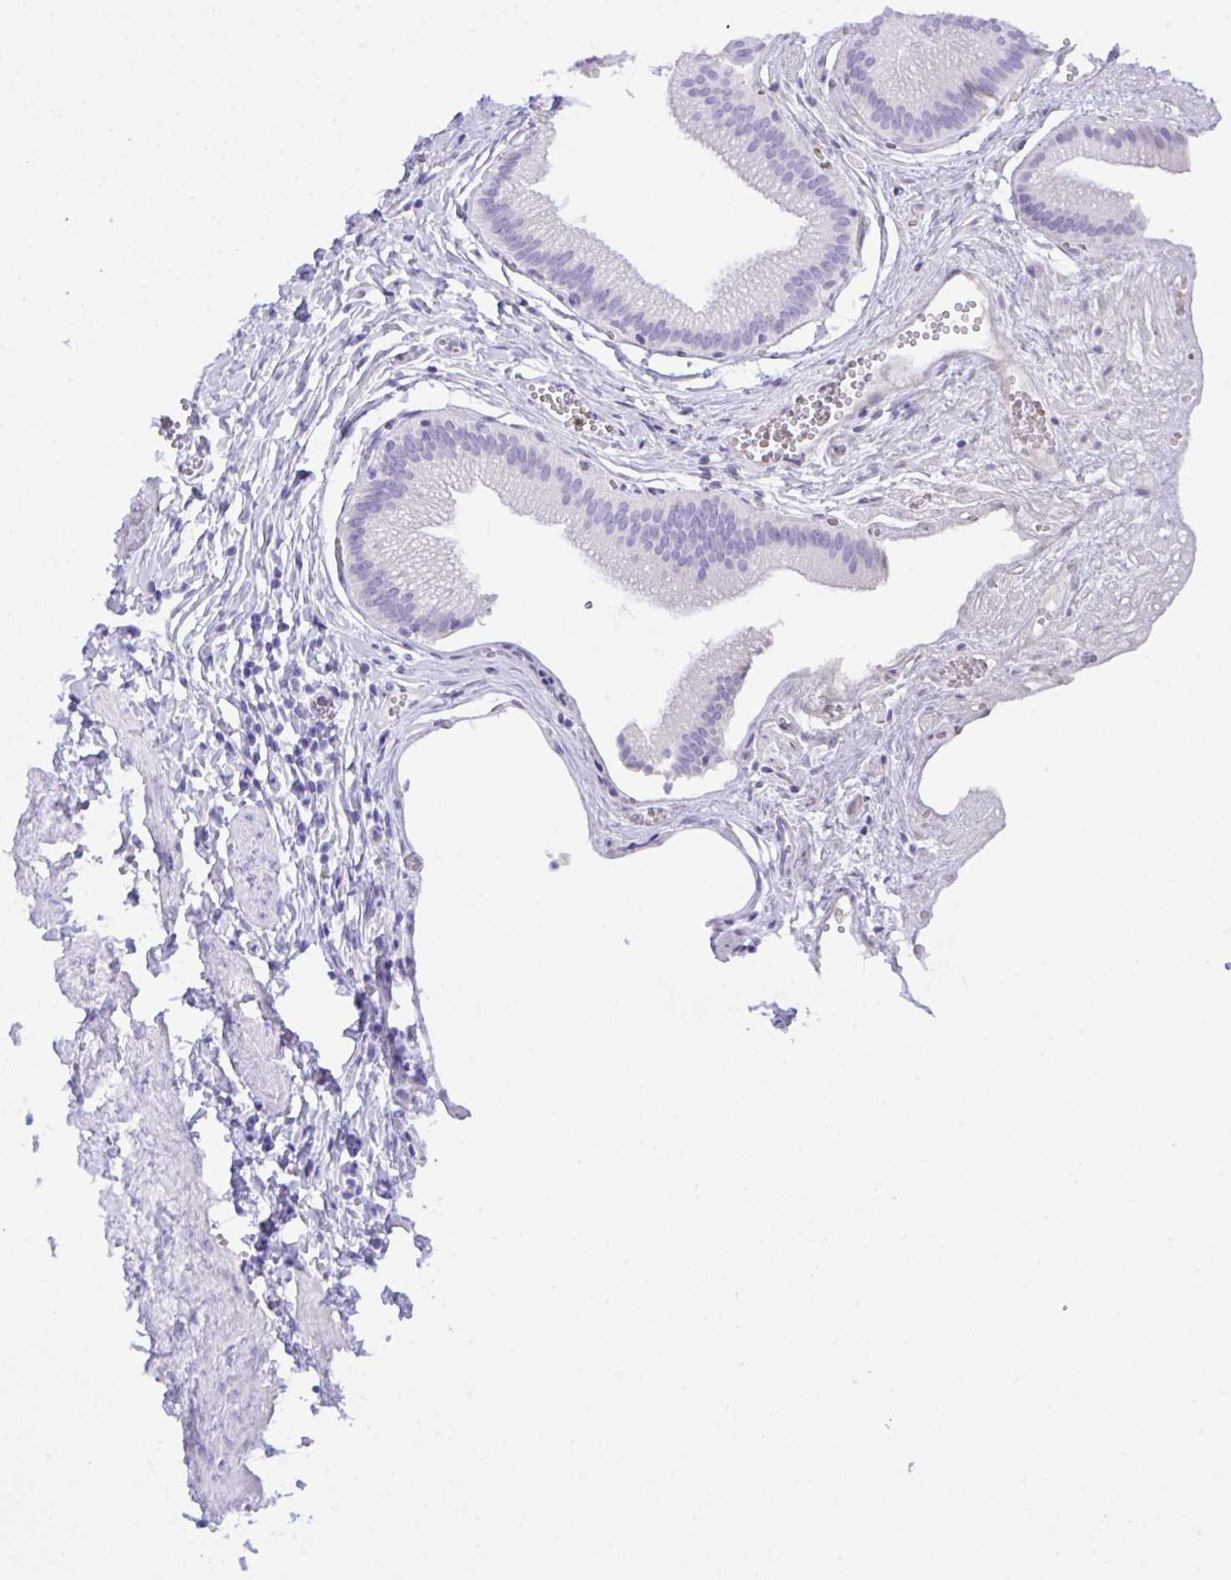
{"staining": {"intensity": "negative", "quantity": "none", "location": "none"}, "tissue": "gallbladder", "cell_type": "Glandular cells", "image_type": "normal", "snomed": [{"axis": "morphology", "description": "Normal tissue, NOS"}, {"axis": "topography", "description": "Gallbladder"}, {"axis": "topography", "description": "Peripheral nerve tissue"}], "caption": "DAB immunohistochemical staining of benign gallbladder exhibits no significant expression in glandular cells. (DAB (3,3'-diaminobenzidine) immunohistochemistry (IHC), high magnification).", "gene": "SEL1L2", "patient": {"sex": "male", "age": 17}}